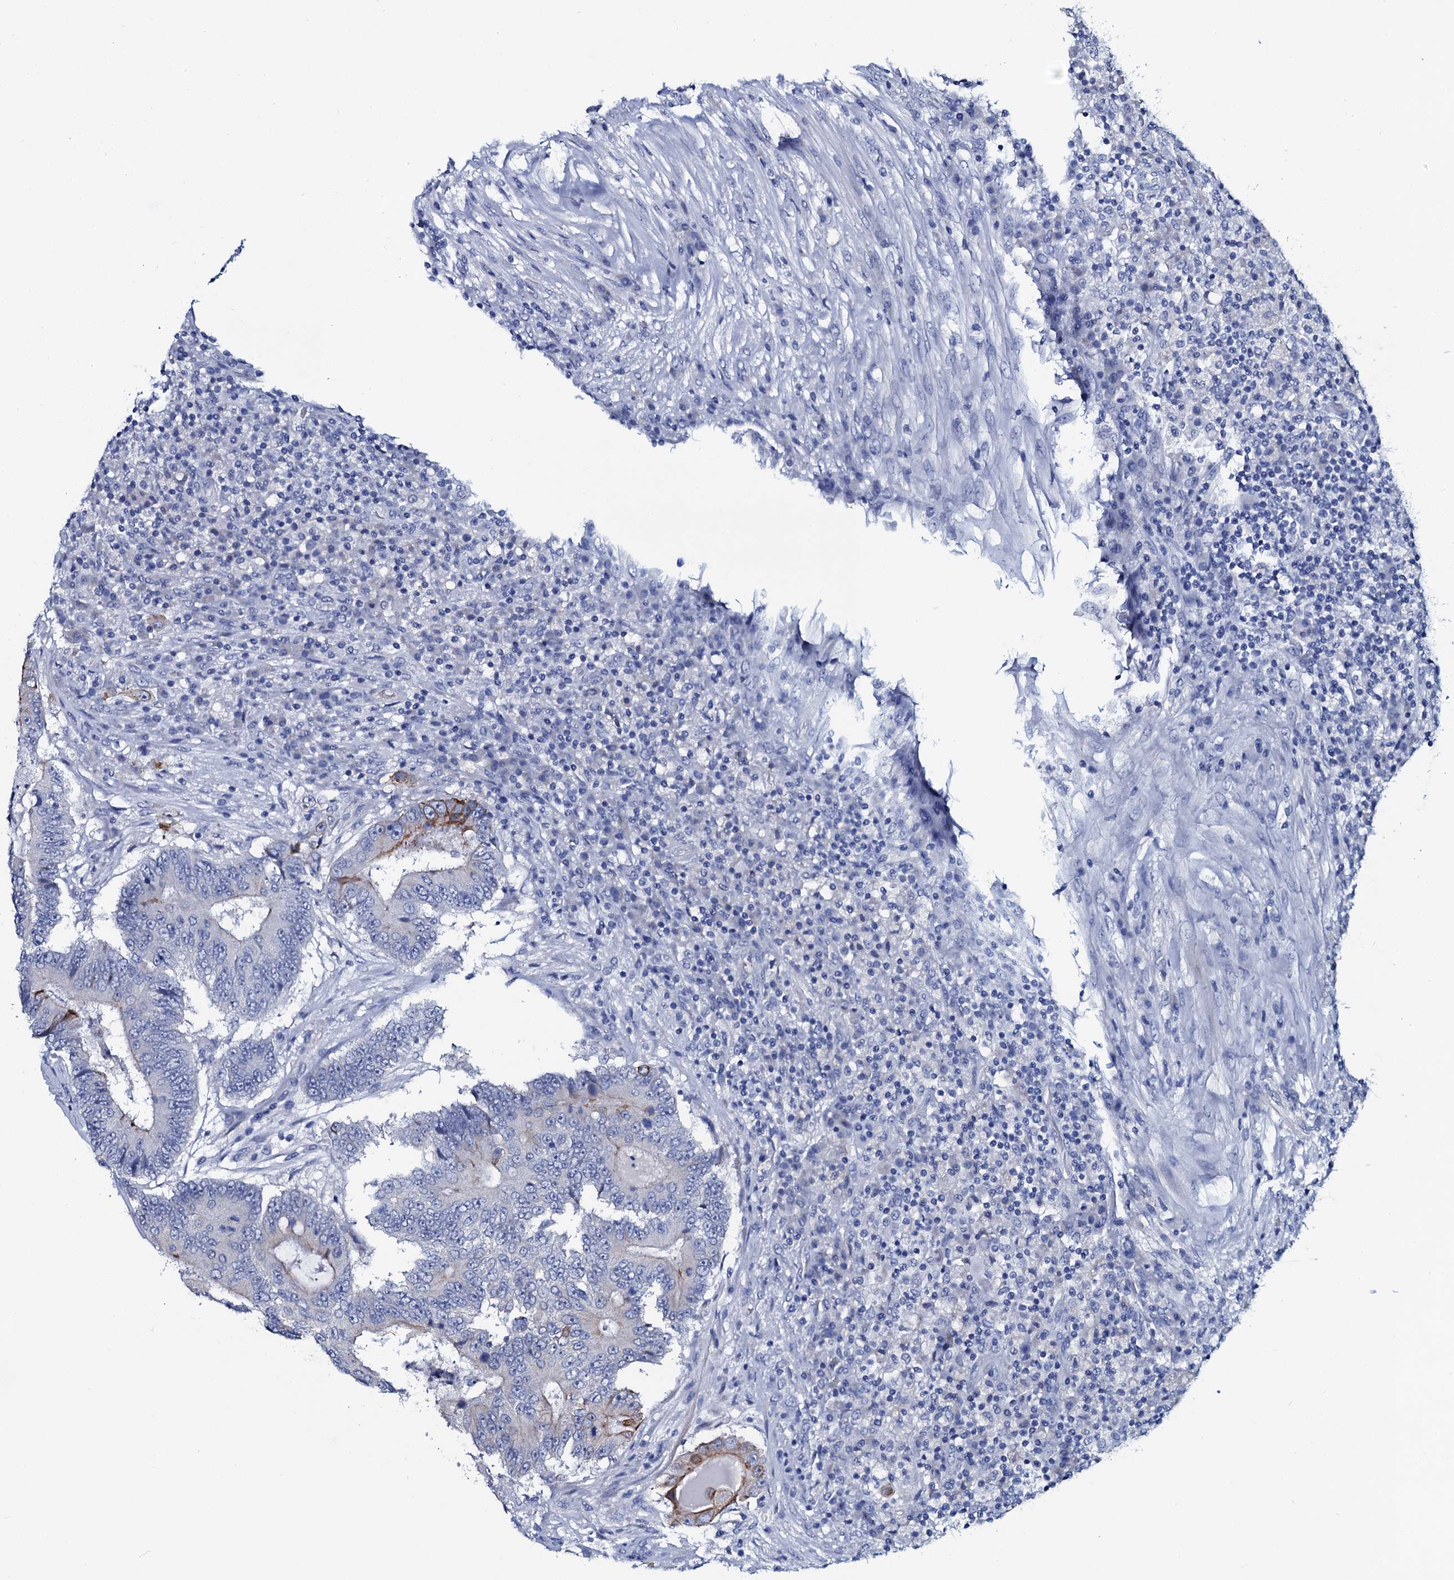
{"staining": {"intensity": "strong", "quantity": "<25%", "location": "cytoplasmic/membranous"}, "tissue": "colorectal cancer", "cell_type": "Tumor cells", "image_type": "cancer", "snomed": [{"axis": "morphology", "description": "Adenocarcinoma, NOS"}, {"axis": "topography", "description": "Colon"}], "caption": "Brown immunohistochemical staining in colorectal cancer exhibits strong cytoplasmic/membranous staining in approximately <25% of tumor cells. (brown staining indicates protein expression, while blue staining denotes nuclei).", "gene": "GYS2", "patient": {"sex": "male", "age": 83}}